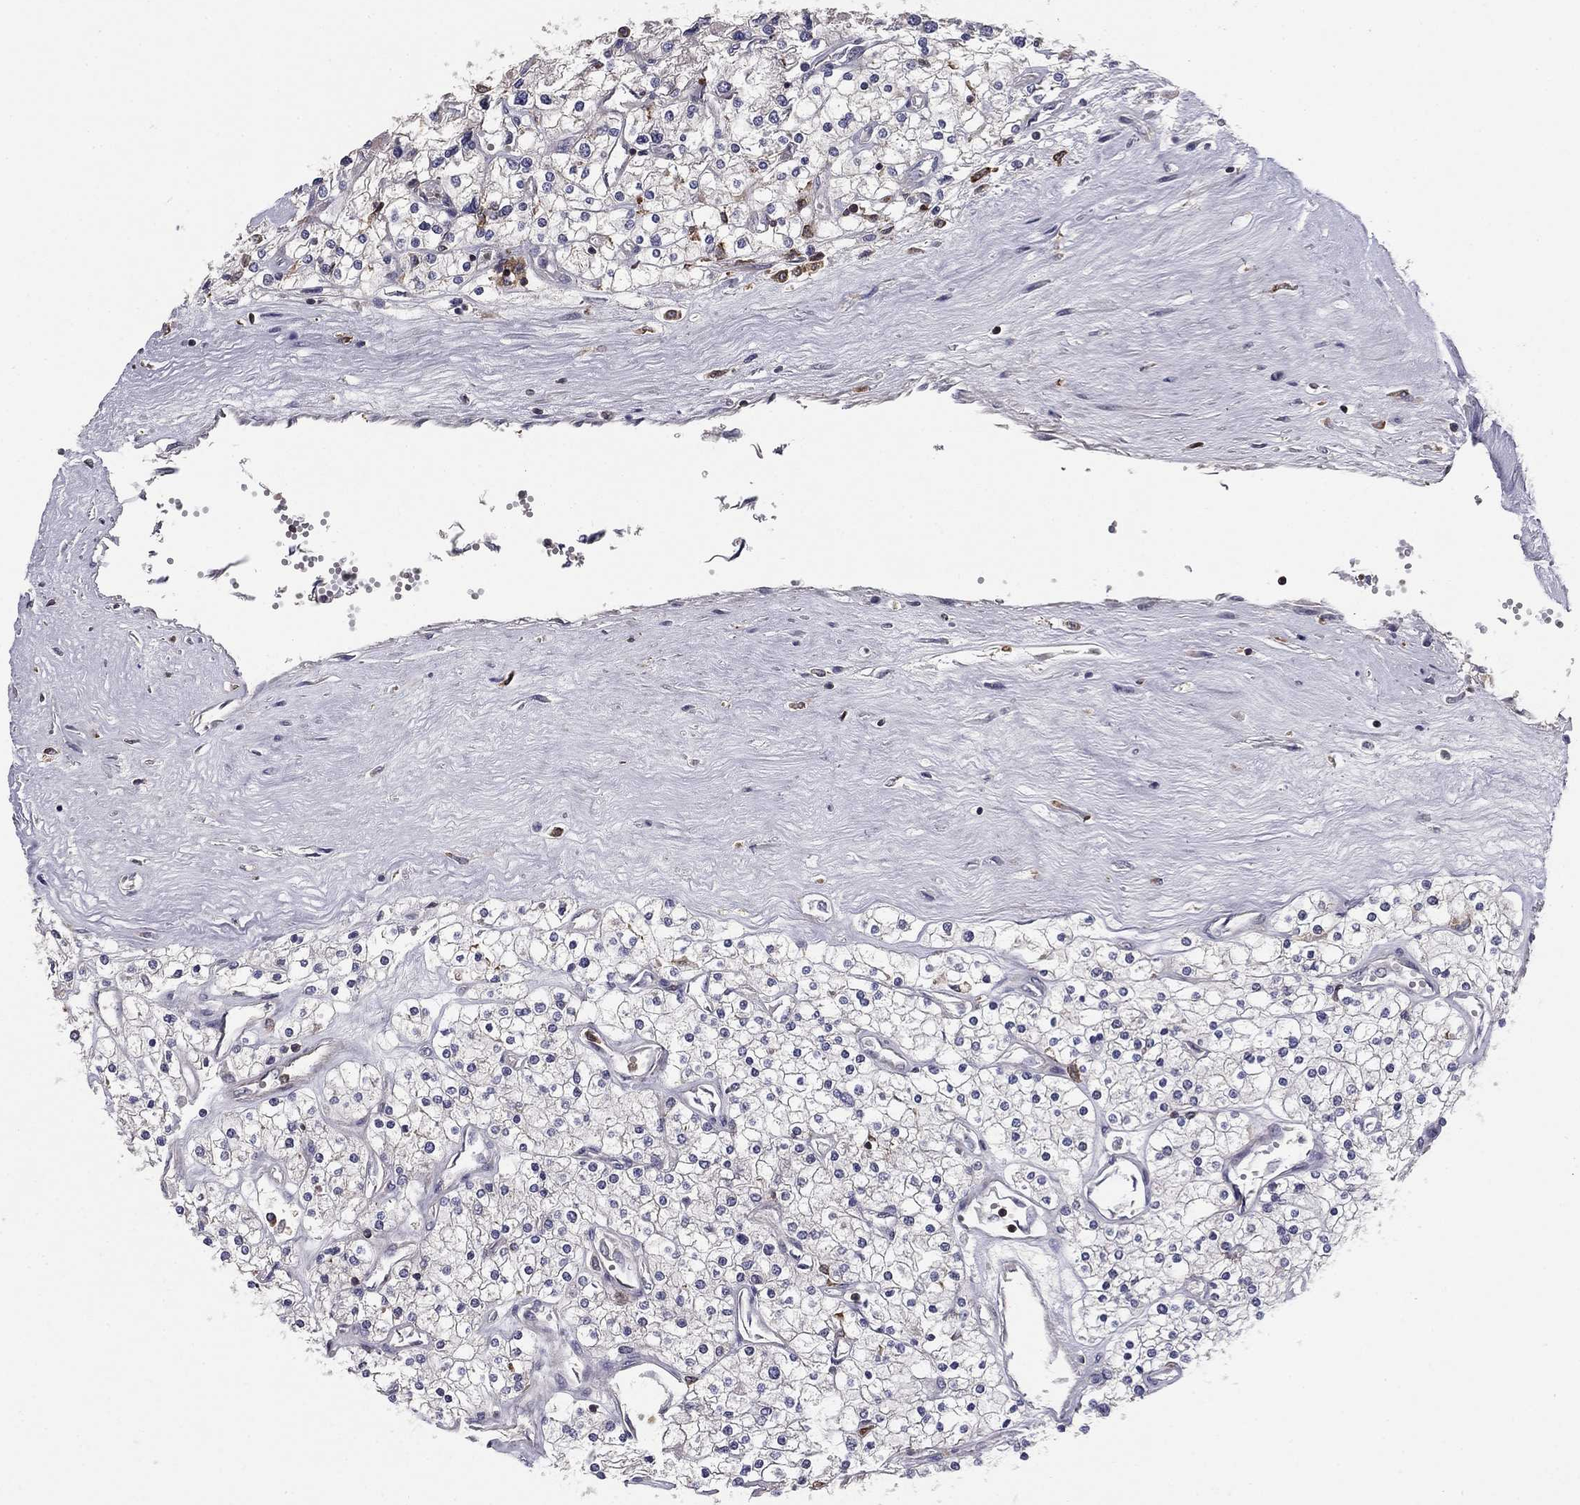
{"staining": {"intensity": "negative", "quantity": "none", "location": "none"}, "tissue": "renal cancer", "cell_type": "Tumor cells", "image_type": "cancer", "snomed": [{"axis": "morphology", "description": "Adenocarcinoma, NOS"}, {"axis": "topography", "description": "Kidney"}], "caption": "The photomicrograph exhibits no significant positivity in tumor cells of adenocarcinoma (renal).", "gene": "PLCB2", "patient": {"sex": "male", "age": 80}}